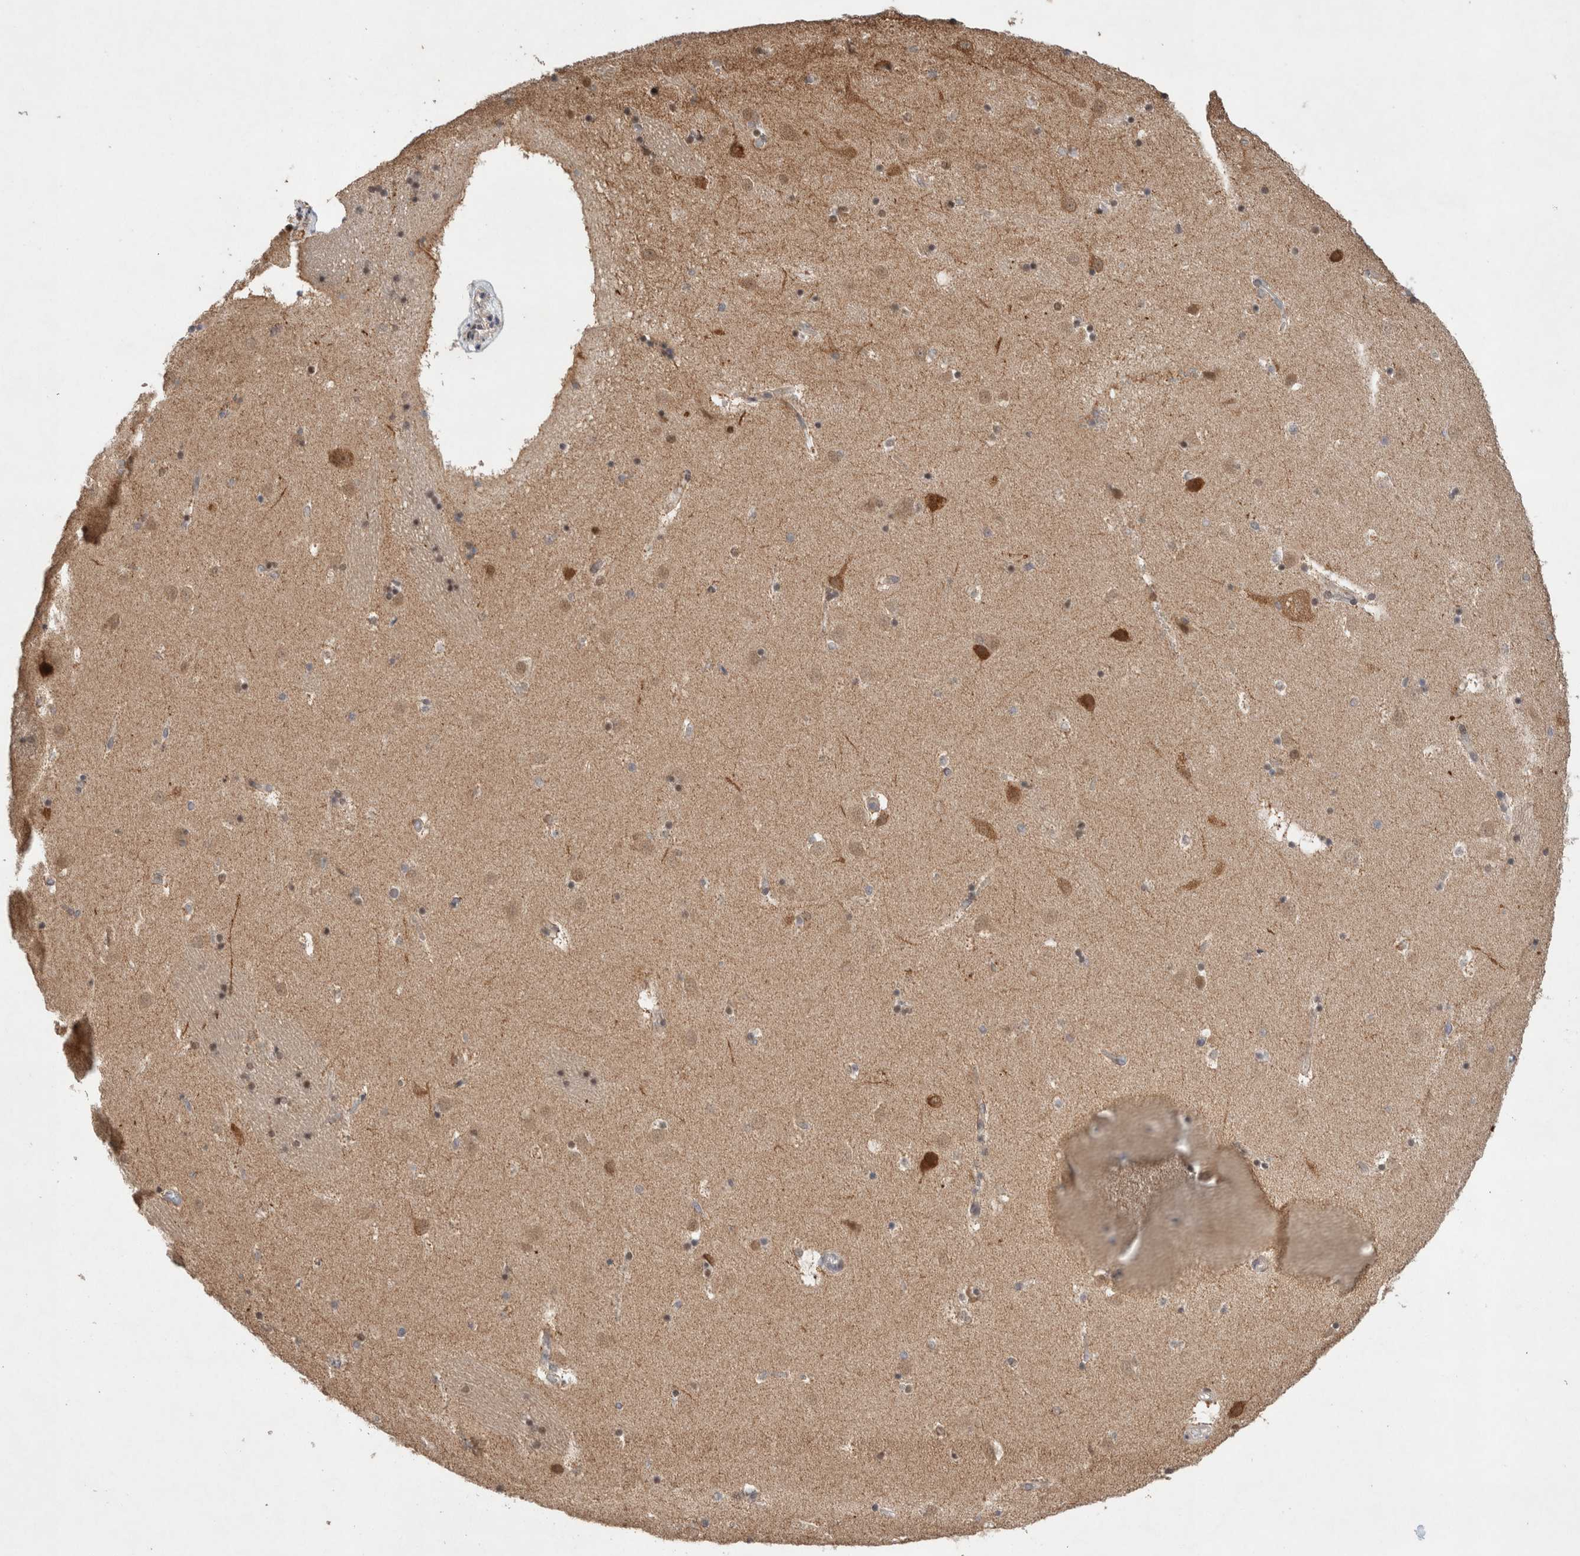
{"staining": {"intensity": "moderate", "quantity": "<25%", "location": "nuclear"}, "tissue": "caudate", "cell_type": "Glial cells", "image_type": "normal", "snomed": [{"axis": "morphology", "description": "Normal tissue, NOS"}, {"axis": "topography", "description": "Lateral ventricle wall"}], "caption": "The immunohistochemical stain labels moderate nuclear positivity in glial cells of benign caudate.", "gene": "SYDE2", "patient": {"sex": "male", "age": 45}}